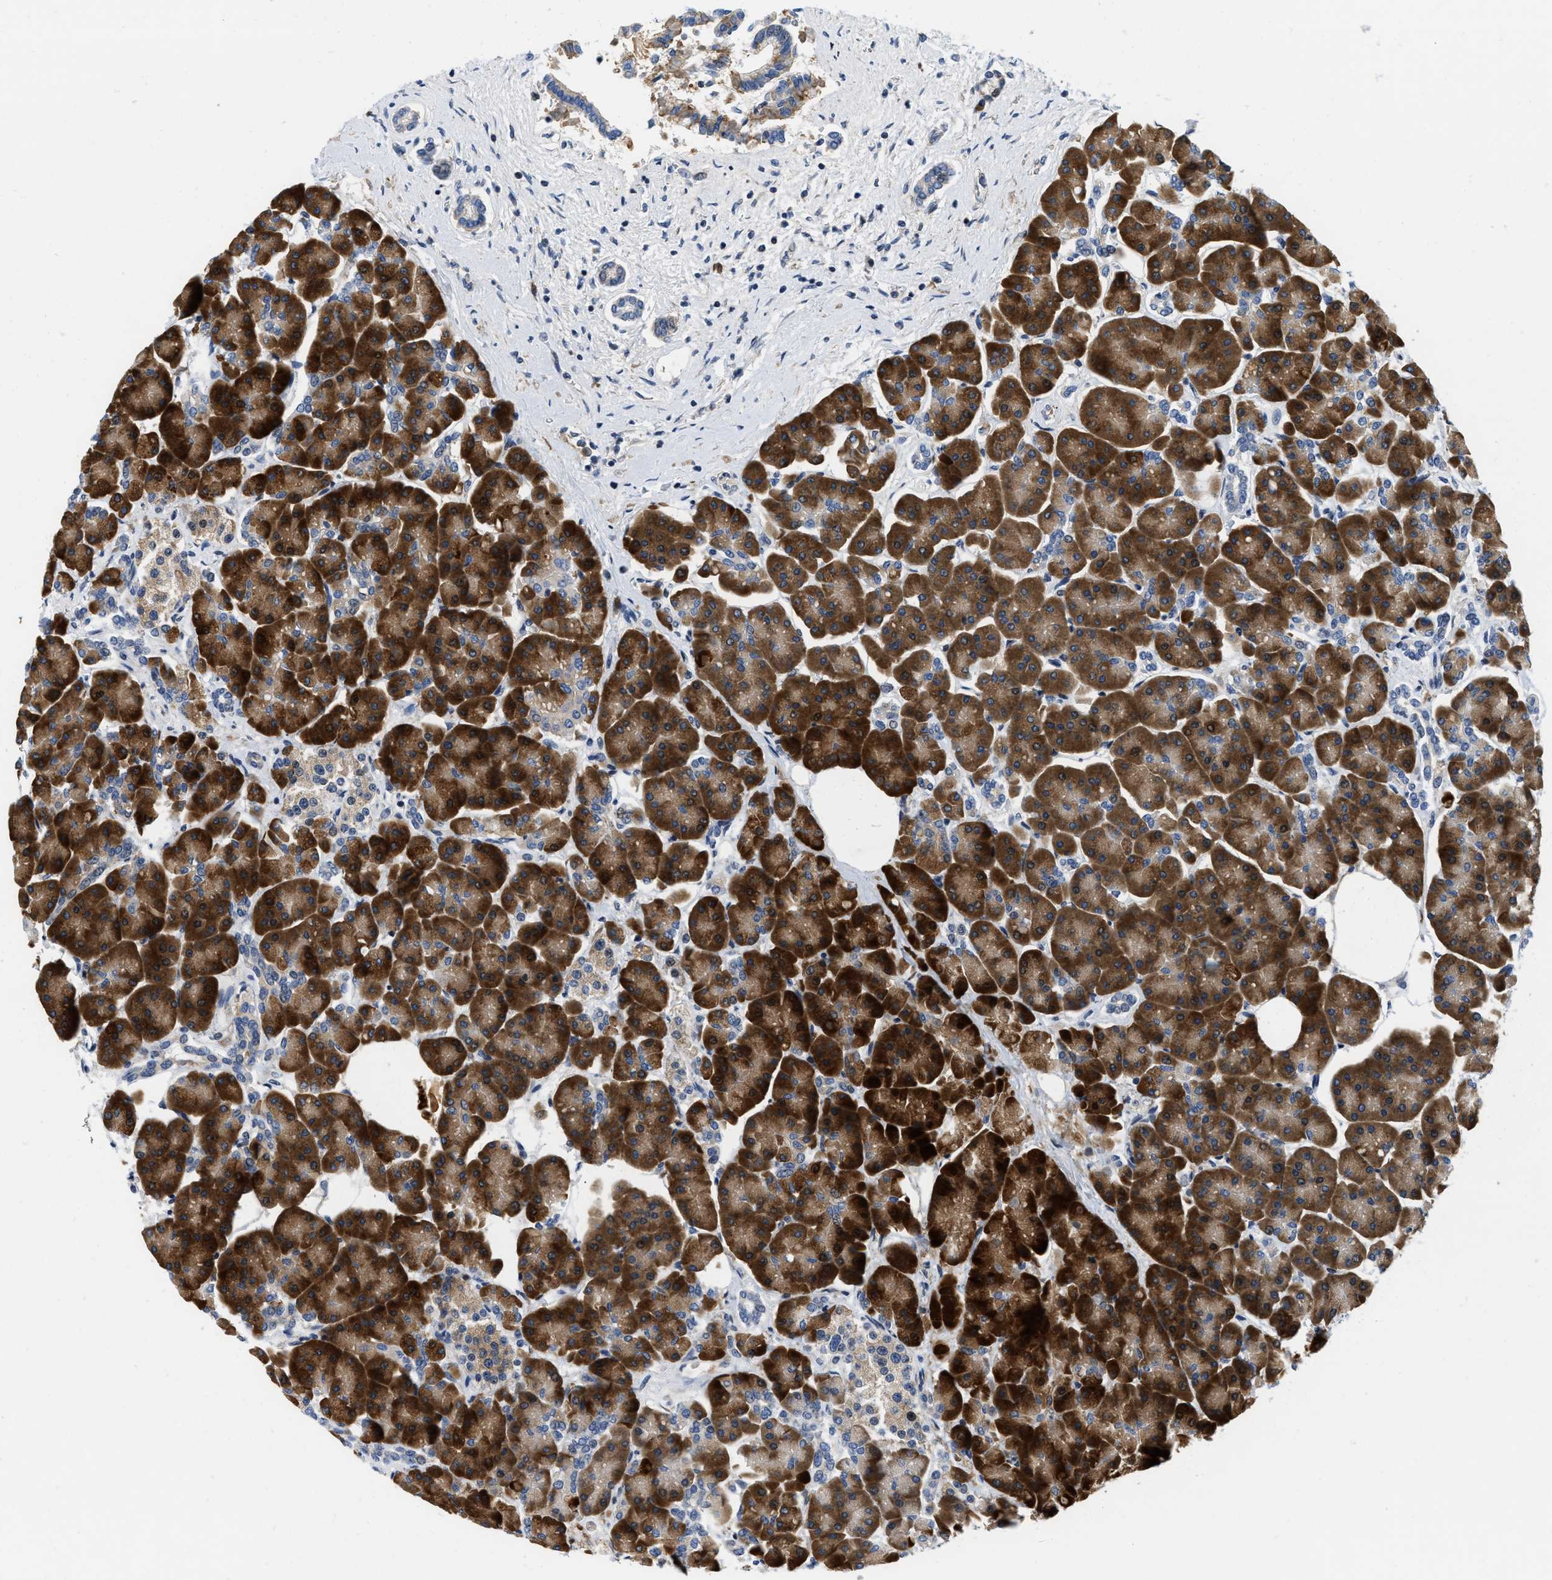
{"staining": {"intensity": "strong", "quantity": ">75%", "location": "cytoplasmic/membranous"}, "tissue": "pancreas", "cell_type": "Exocrine glandular cells", "image_type": "normal", "snomed": [{"axis": "morphology", "description": "Normal tissue, NOS"}, {"axis": "topography", "description": "Pancreas"}], "caption": "Benign pancreas displays strong cytoplasmic/membranous expression in approximately >75% of exocrine glandular cells, visualized by immunohistochemistry. (DAB IHC with brightfield microscopy, high magnification).", "gene": "IKBKE", "patient": {"sex": "female", "age": 70}}